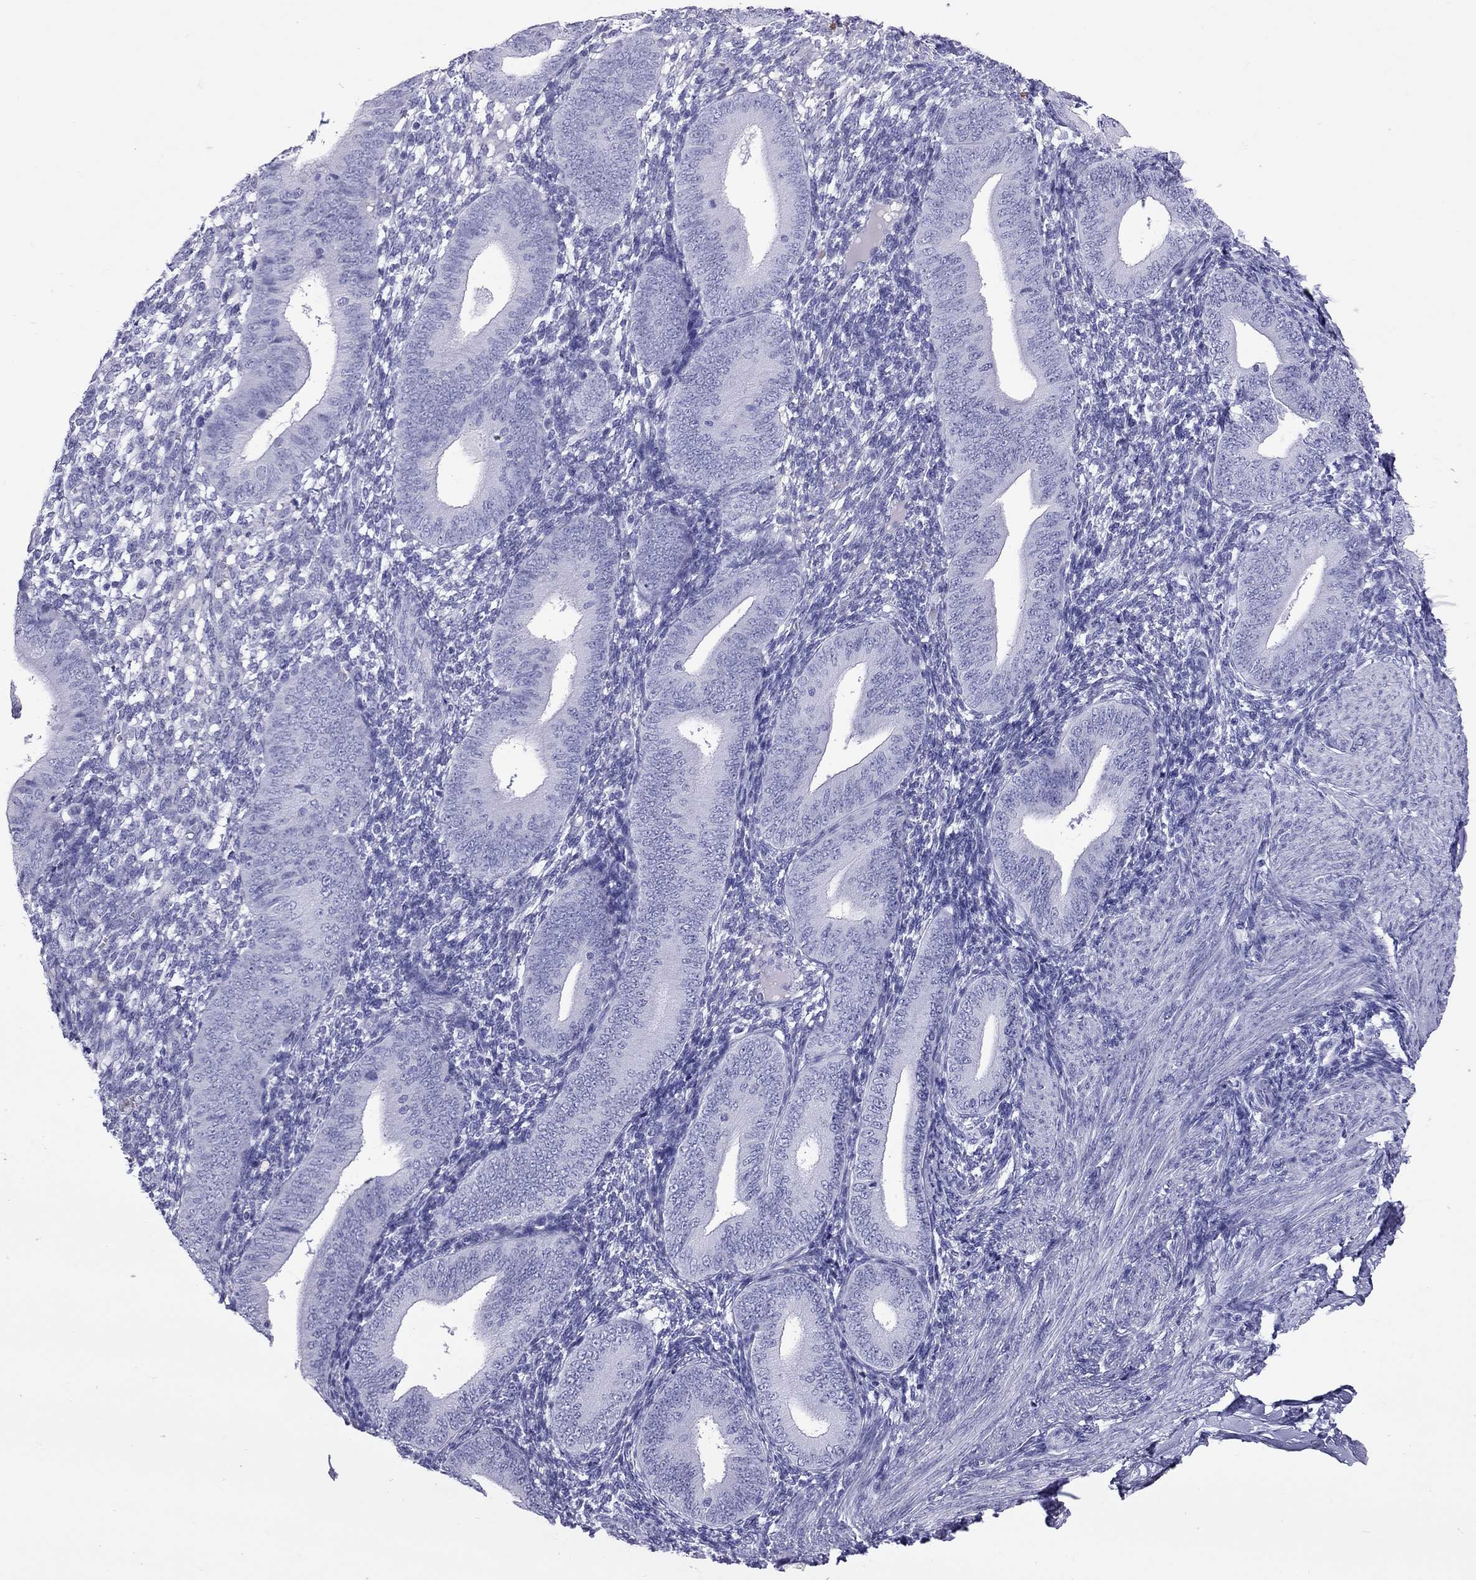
{"staining": {"intensity": "negative", "quantity": "none", "location": "none"}, "tissue": "endometrium", "cell_type": "Cells in endometrial stroma", "image_type": "normal", "snomed": [{"axis": "morphology", "description": "Normal tissue, NOS"}, {"axis": "topography", "description": "Endometrium"}], "caption": "IHC histopathology image of benign endometrium: endometrium stained with DAB (3,3'-diaminobenzidine) displays no significant protein positivity in cells in endometrial stroma.", "gene": "SLAMF1", "patient": {"sex": "female", "age": 39}}